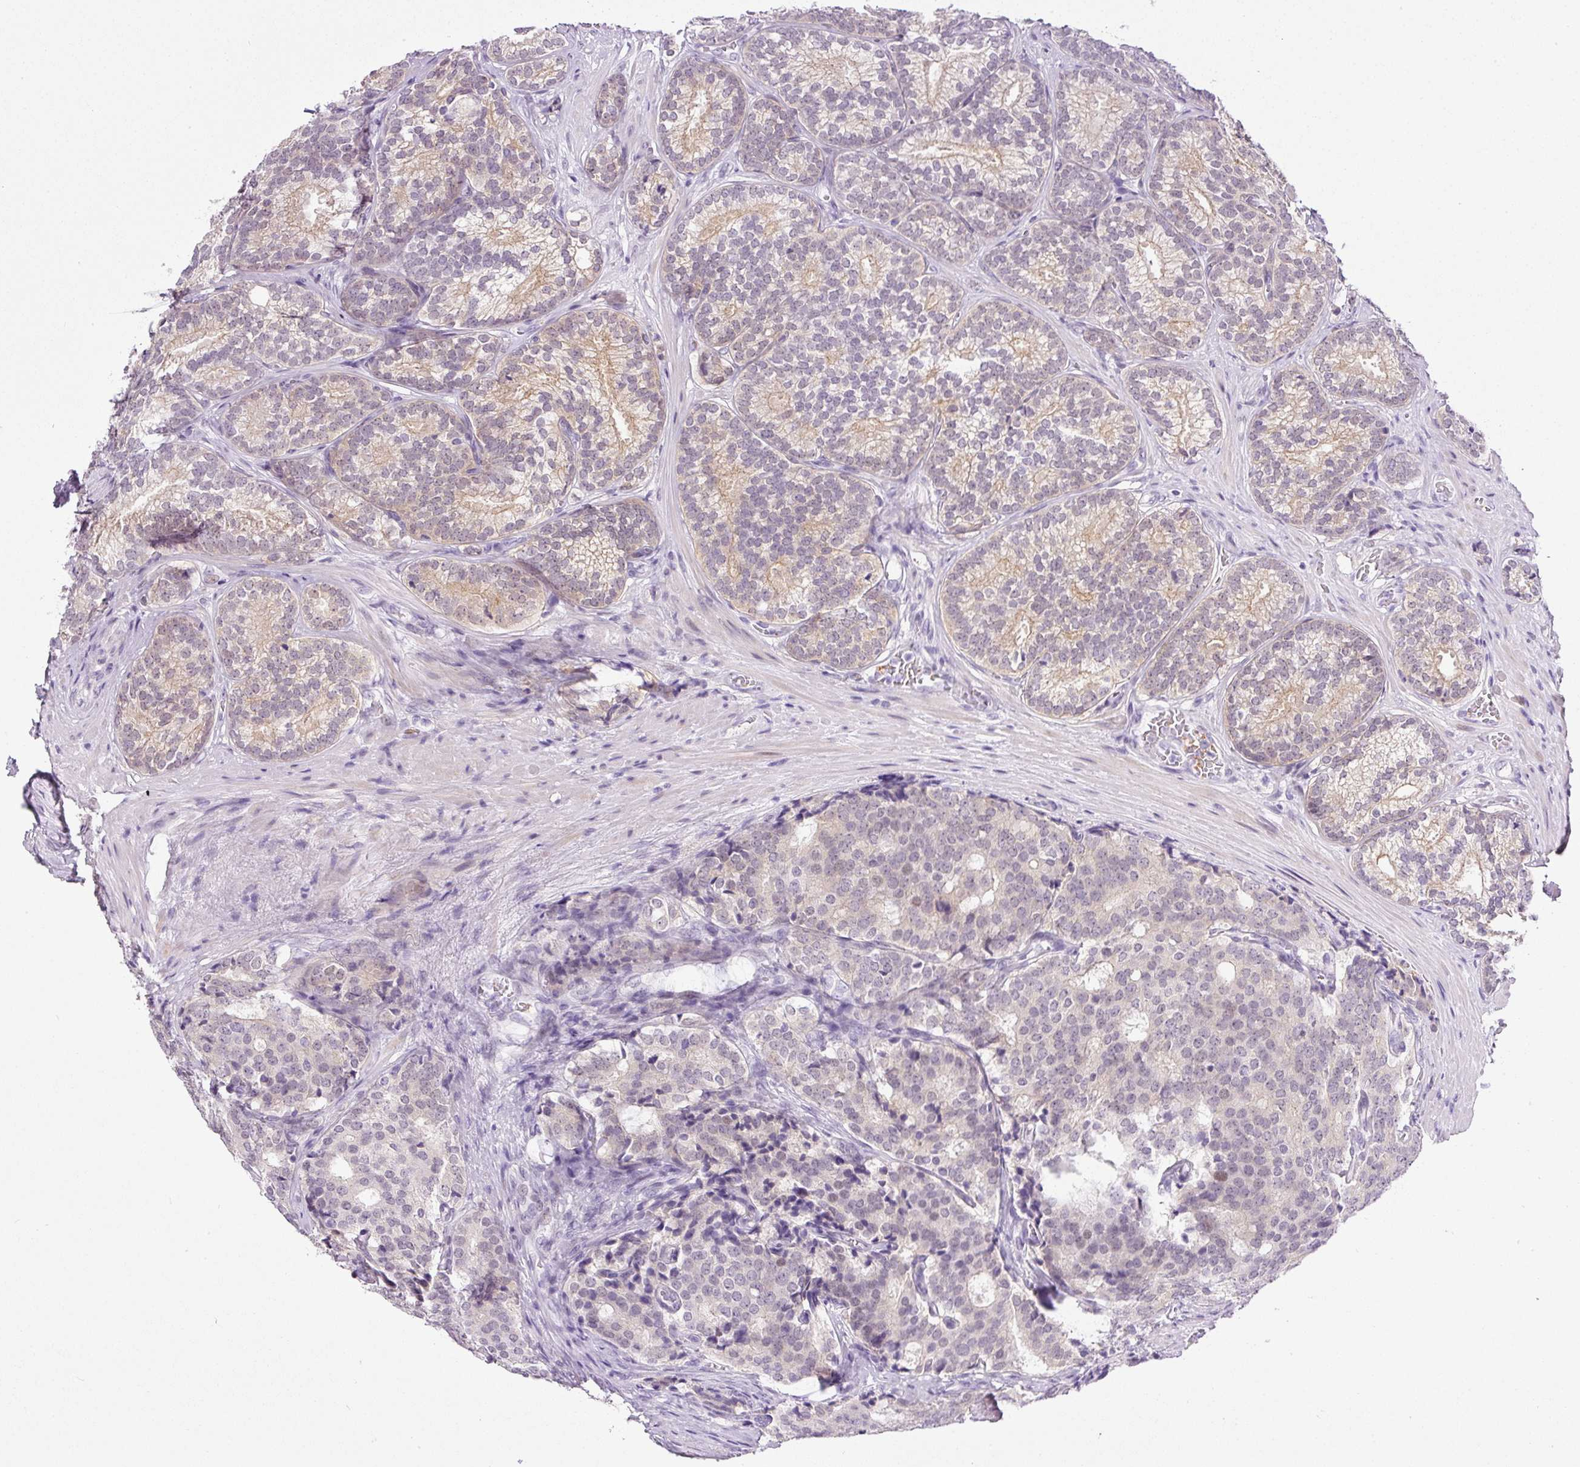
{"staining": {"intensity": "negative", "quantity": "none", "location": "none"}, "tissue": "prostate cancer", "cell_type": "Tumor cells", "image_type": "cancer", "snomed": [{"axis": "morphology", "description": "Adenocarcinoma, High grade"}, {"axis": "topography", "description": "Prostate"}], "caption": "This photomicrograph is of high-grade adenocarcinoma (prostate) stained with immunohistochemistry to label a protein in brown with the nuclei are counter-stained blue. There is no expression in tumor cells.", "gene": "SRC", "patient": {"sex": "male", "age": 63}}